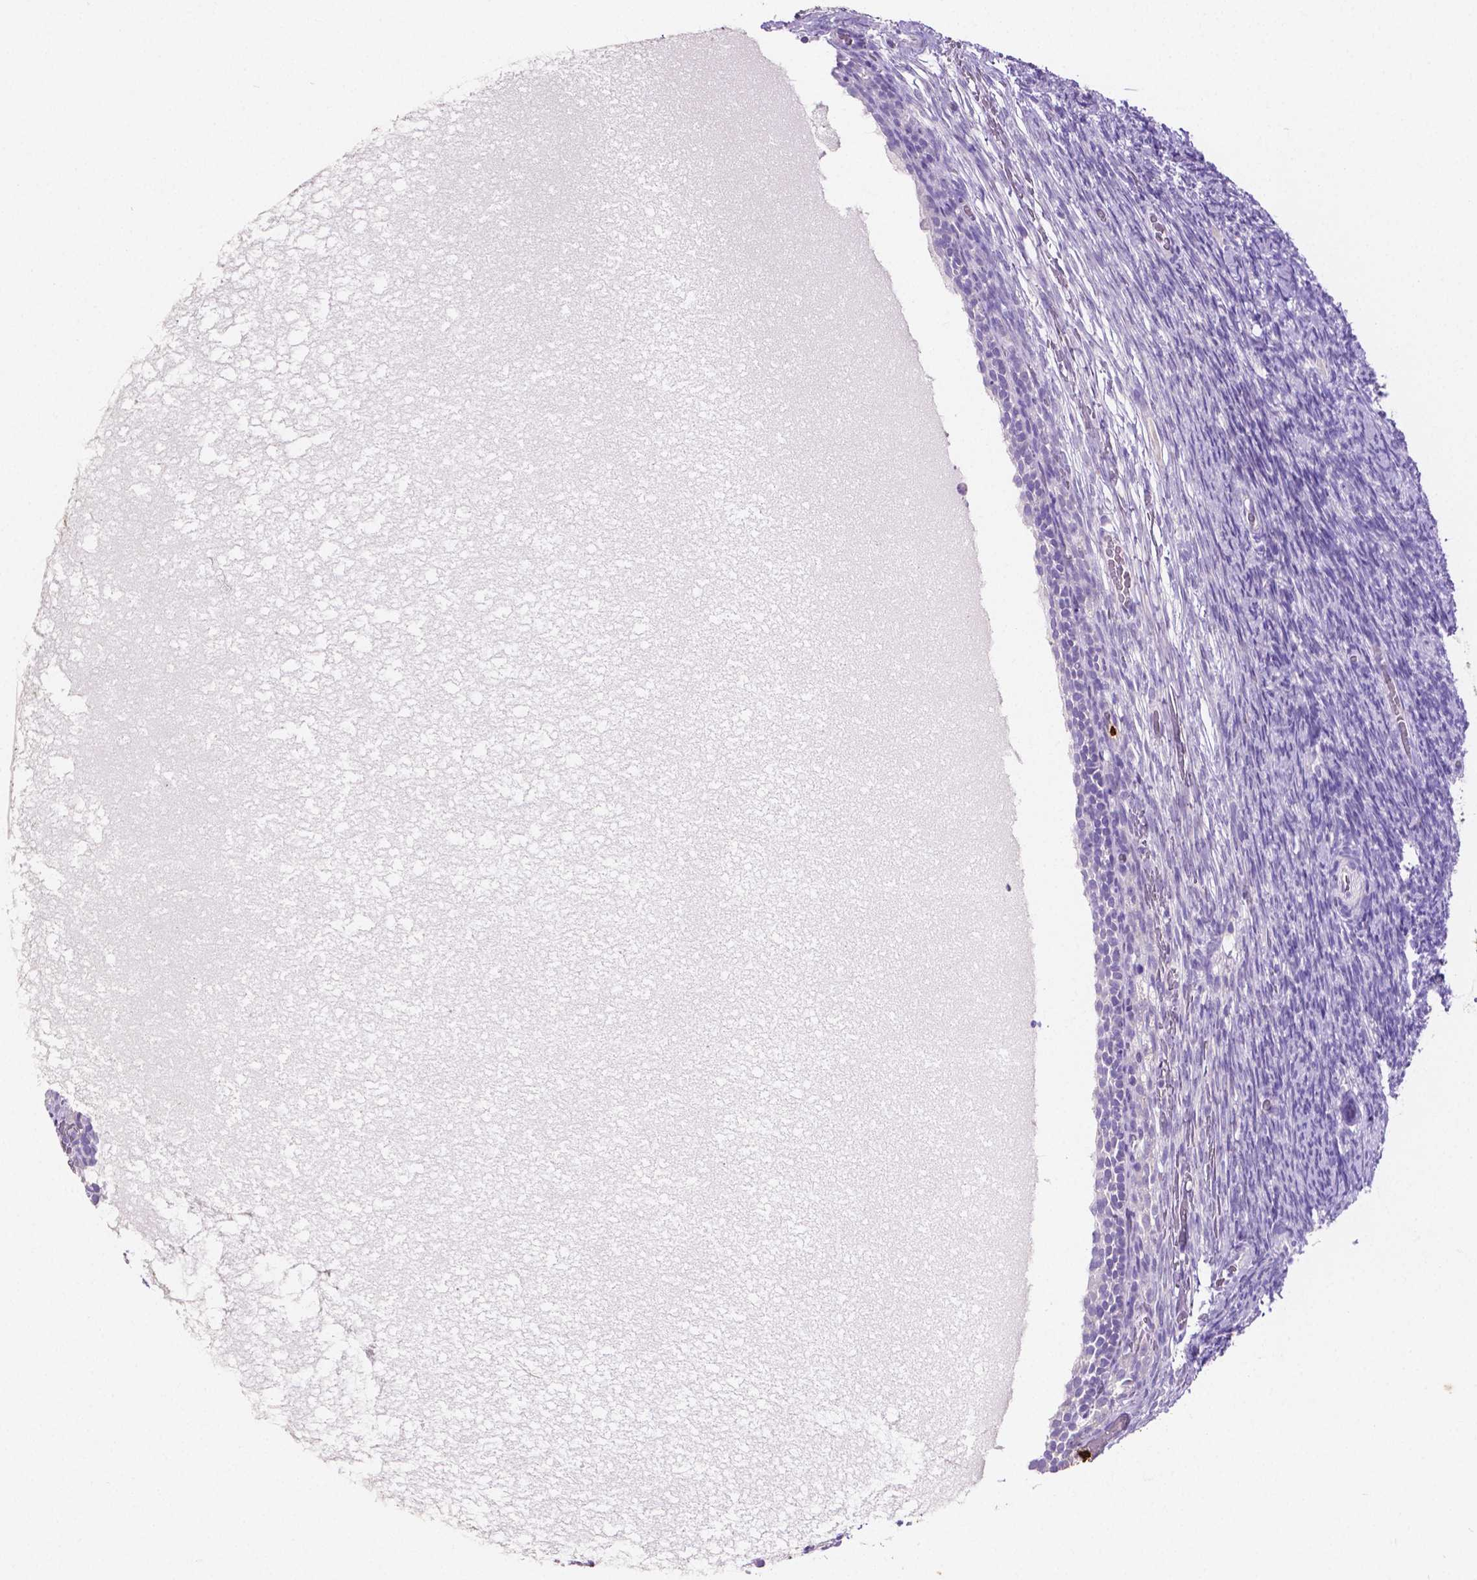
{"staining": {"intensity": "negative", "quantity": "none", "location": "none"}, "tissue": "ovary", "cell_type": "Ovarian stroma cells", "image_type": "normal", "snomed": [{"axis": "morphology", "description": "Normal tissue, NOS"}, {"axis": "topography", "description": "Ovary"}], "caption": "This is an IHC image of normal ovary. There is no positivity in ovarian stroma cells.", "gene": "MMP9", "patient": {"sex": "female", "age": 34}}